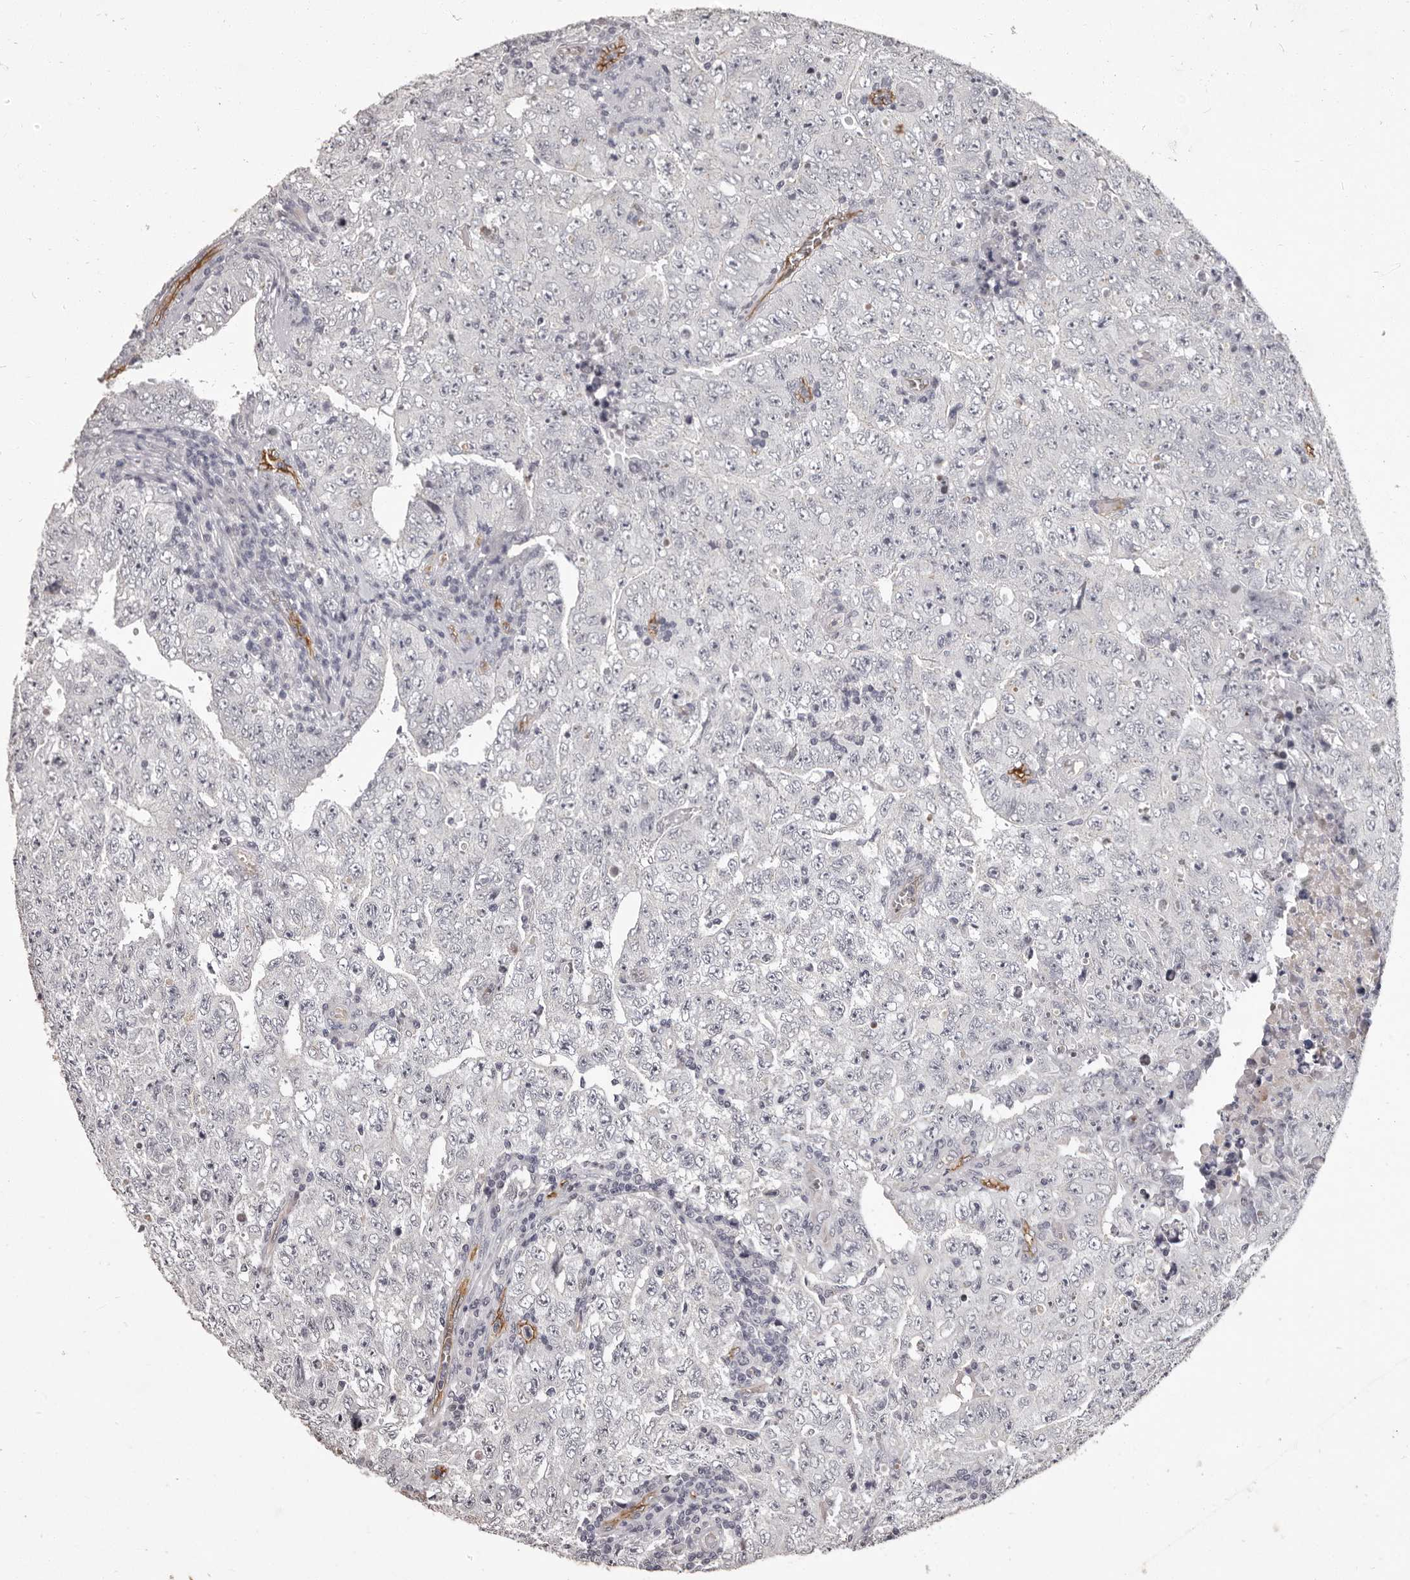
{"staining": {"intensity": "negative", "quantity": "none", "location": "none"}, "tissue": "testis cancer", "cell_type": "Tumor cells", "image_type": "cancer", "snomed": [{"axis": "morphology", "description": "Carcinoma, Embryonal, NOS"}, {"axis": "topography", "description": "Testis"}], "caption": "This is a photomicrograph of IHC staining of testis cancer, which shows no staining in tumor cells. (DAB (3,3'-diaminobenzidine) immunohistochemistry, high magnification).", "gene": "GPR78", "patient": {"sex": "male", "age": 26}}